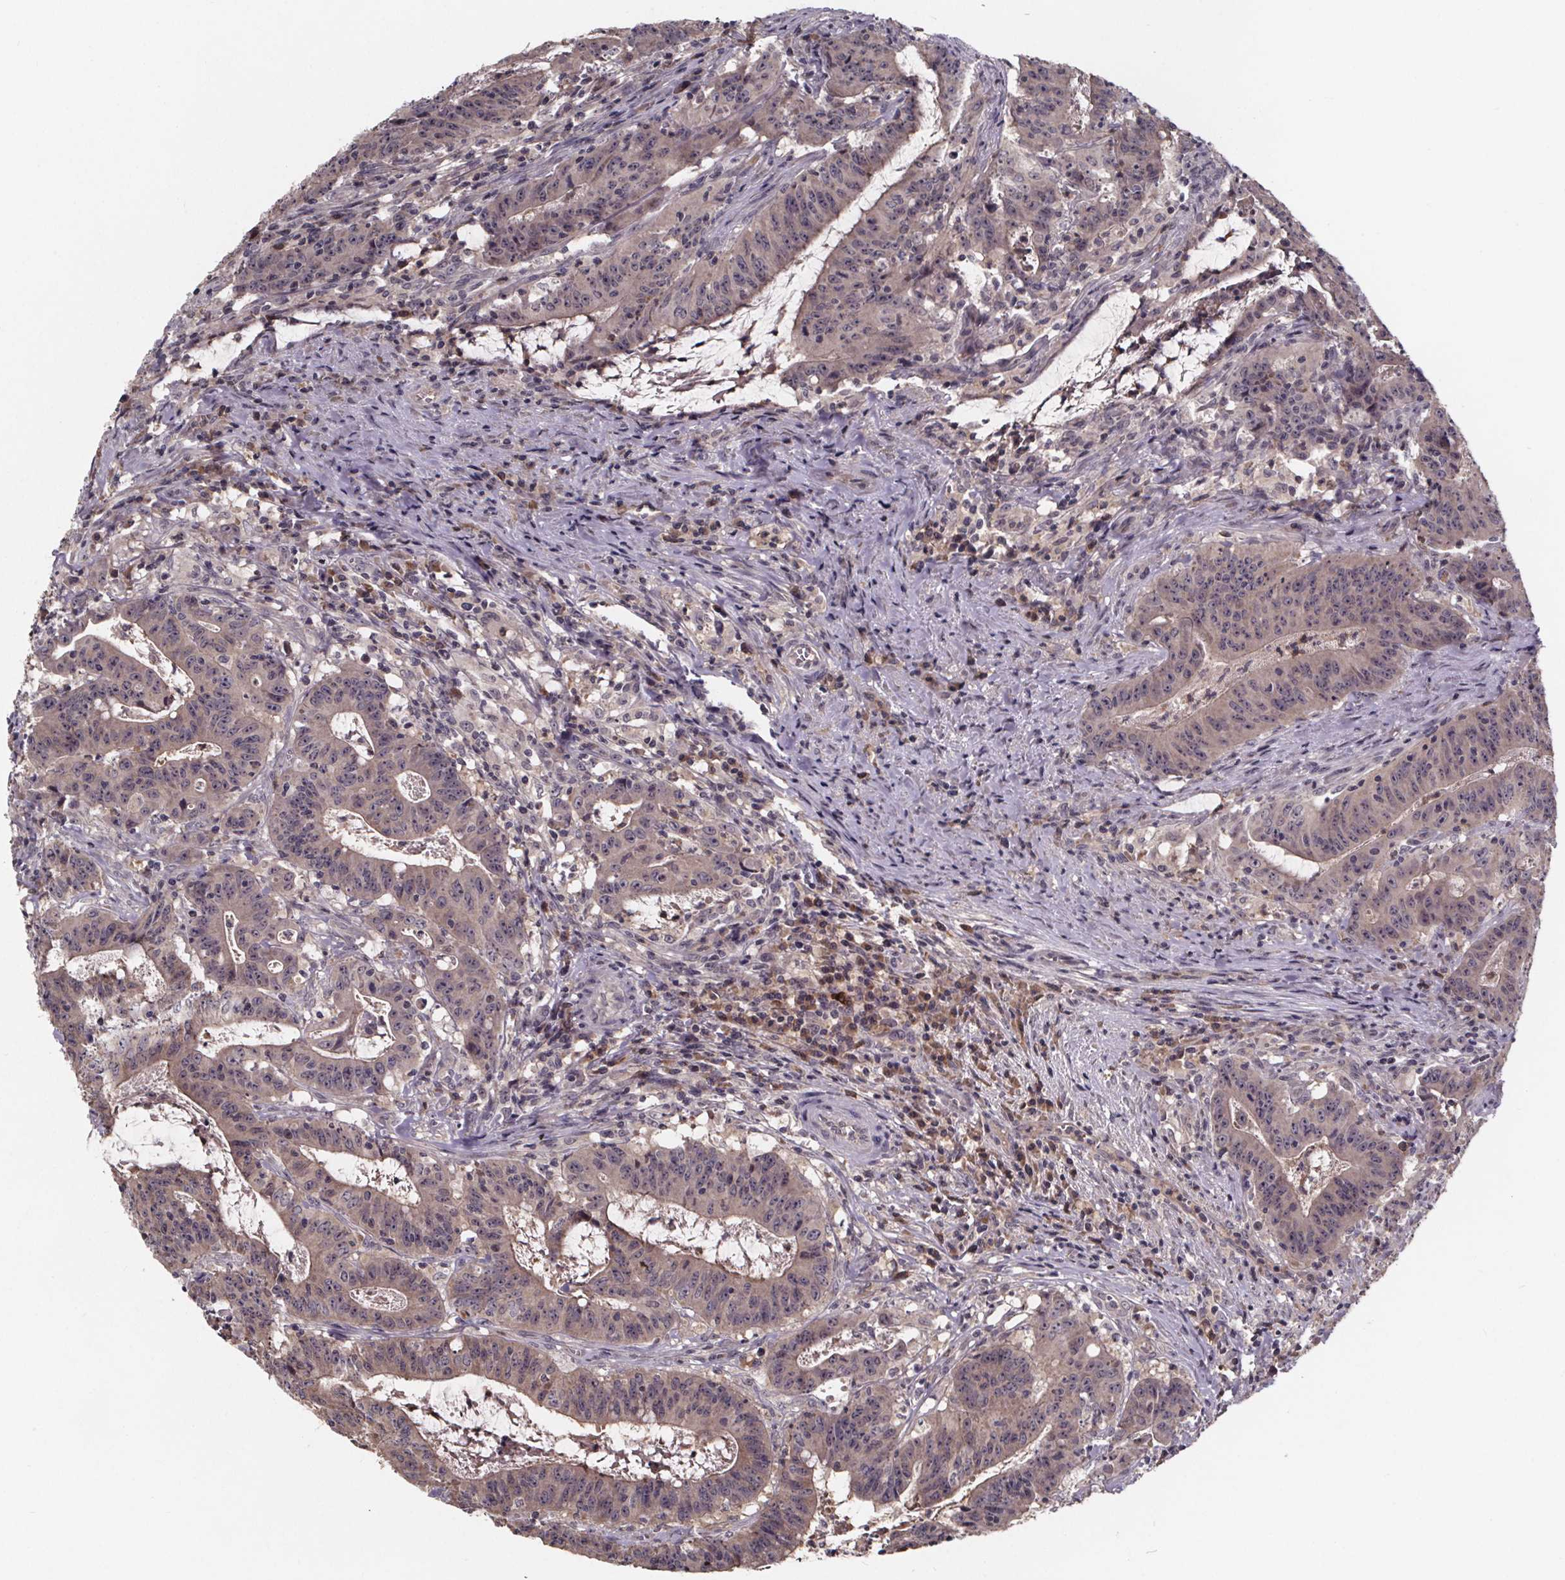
{"staining": {"intensity": "weak", "quantity": ">75%", "location": "cytoplasmic/membranous"}, "tissue": "colorectal cancer", "cell_type": "Tumor cells", "image_type": "cancer", "snomed": [{"axis": "morphology", "description": "Adenocarcinoma, NOS"}, {"axis": "topography", "description": "Colon"}], "caption": "The histopathology image exhibits a brown stain indicating the presence of a protein in the cytoplasmic/membranous of tumor cells in adenocarcinoma (colorectal).", "gene": "SMIM1", "patient": {"sex": "male", "age": 33}}